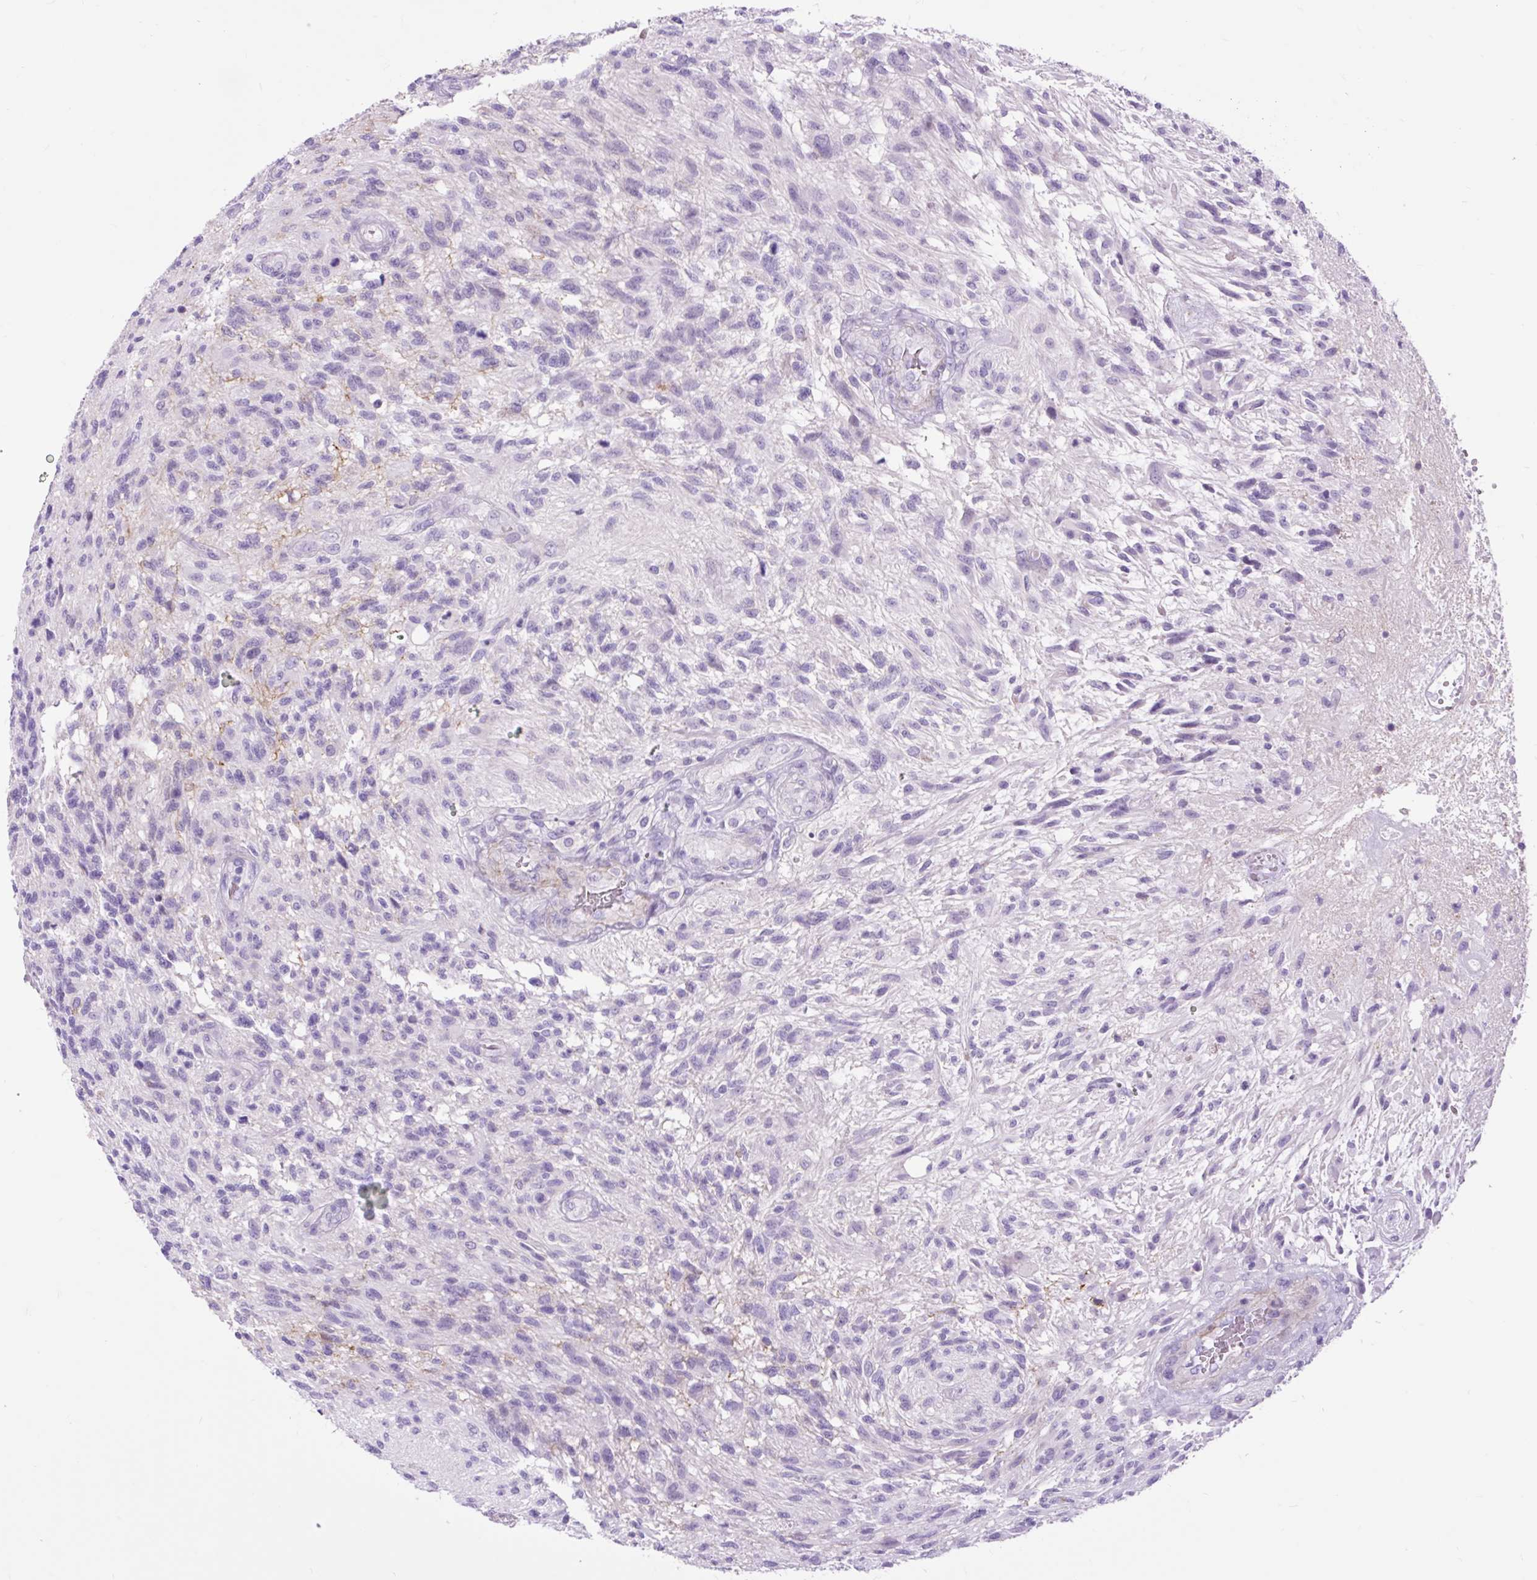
{"staining": {"intensity": "negative", "quantity": "none", "location": "none"}, "tissue": "glioma", "cell_type": "Tumor cells", "image_type": "cancer", "snomed": [{"axis": "morphology", "description": "Glioma, malignant, High grade"}, {"axis": "topography", "description": "Brain"}], "caption": "This photomicrograph is of malignant high-grade glioma stained with immunohistochemistry to label a protein in brown with the nuclei are counter-stained blue. There is no staining in tumor cells. Nuclei are stained in blue.", "gene": "DPP6", "patient": {"sex": "male", "age": 56}}